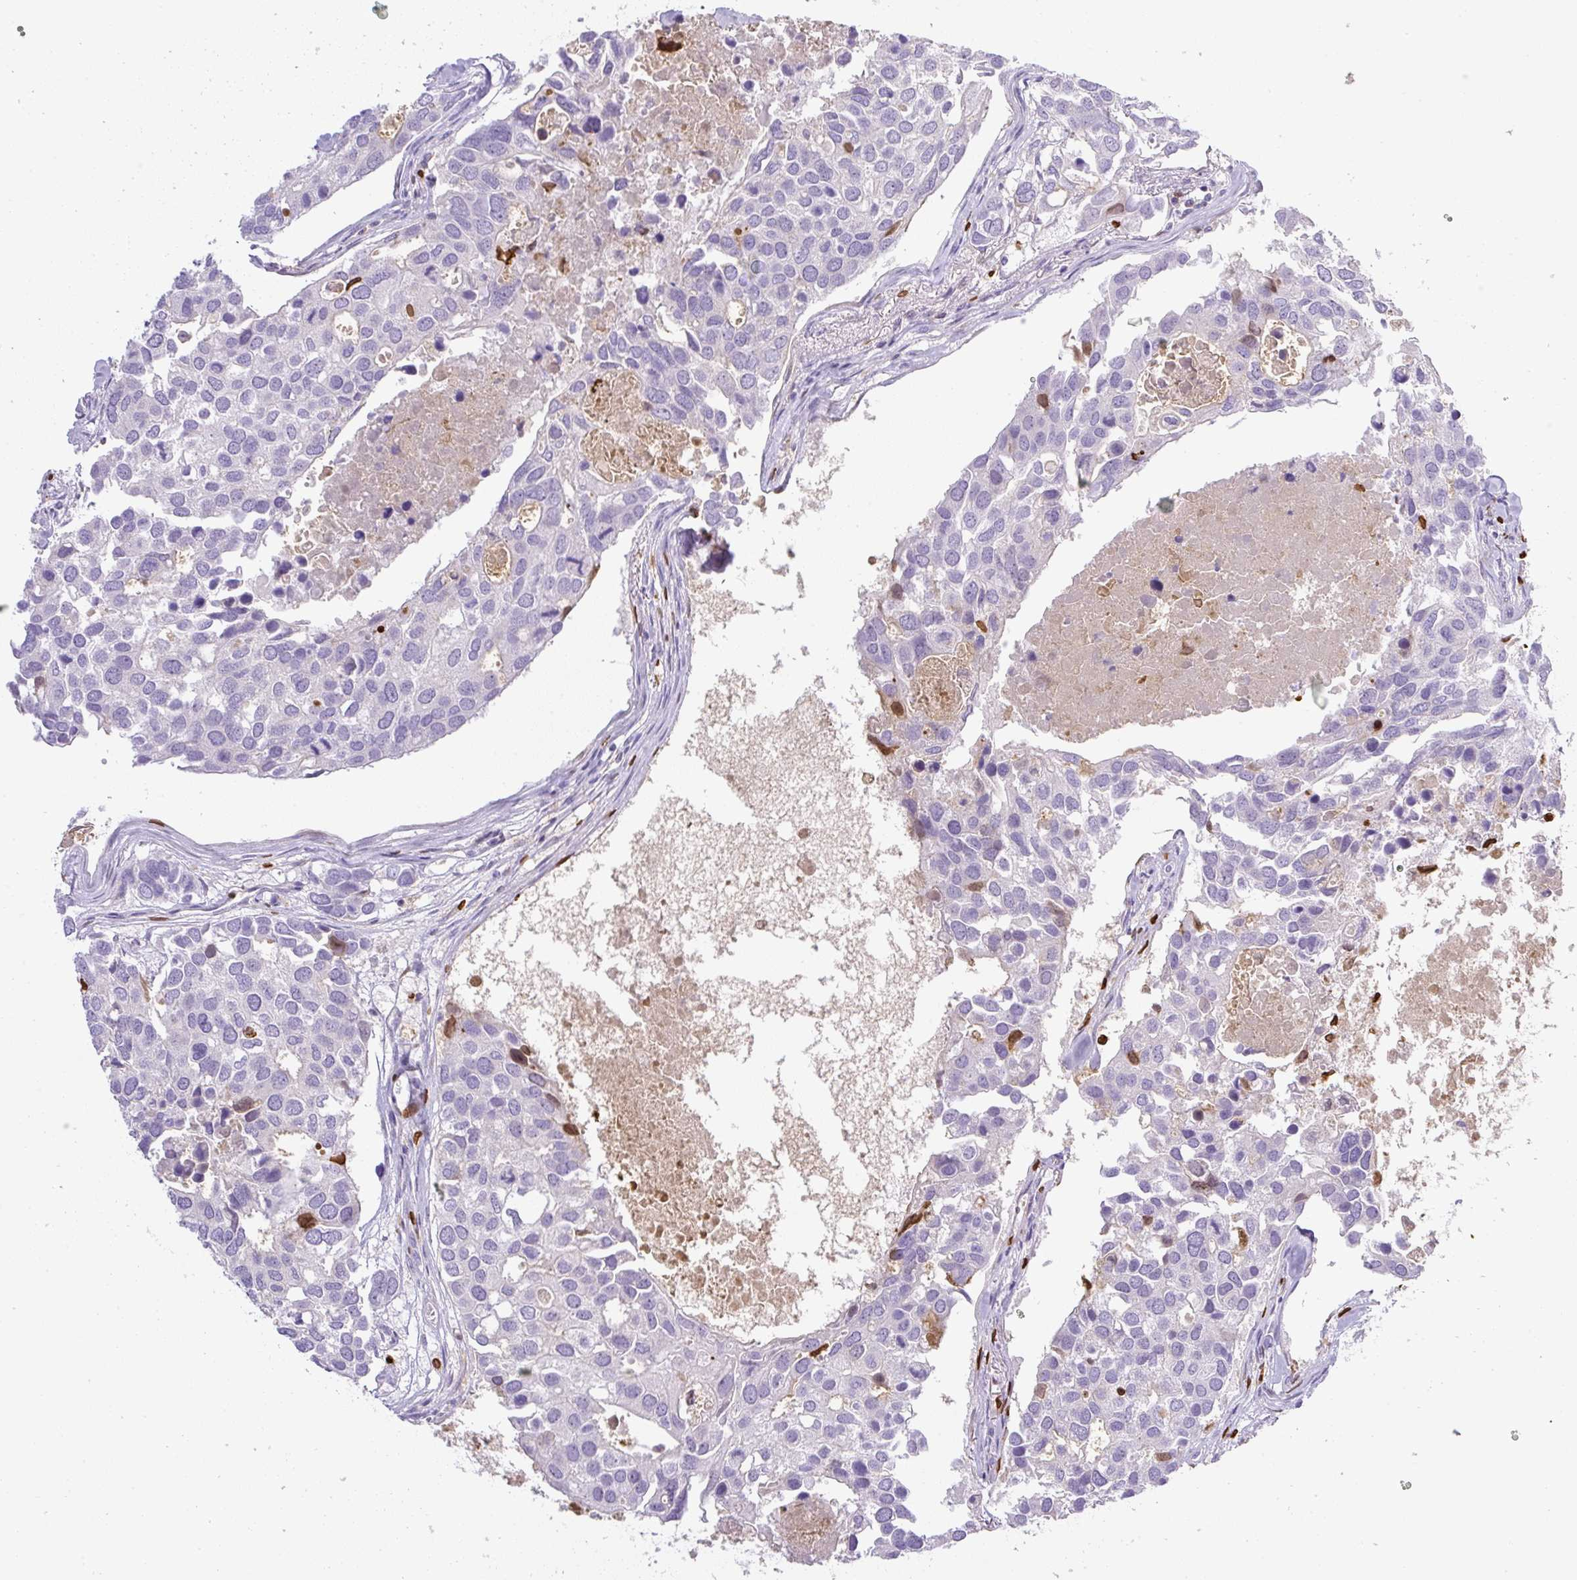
{"staining": {"intensity": "negative", "quantity": "none", "location": "none"}, "tissue": "breast cancer", "cell_type": "Tumor cells", "image_type": "cancer", "snomed": [{"axis": "morphology", "description": "Duct carcinoma"}, {"axis": "topography", "description": "Breast"}], "caption": "Tumor cells are negative for brown protein staining in breast infiltrating ductal carcinoma.", "gene": "PIP5KL1", "patient": {"sex": "female", "age": 83}}